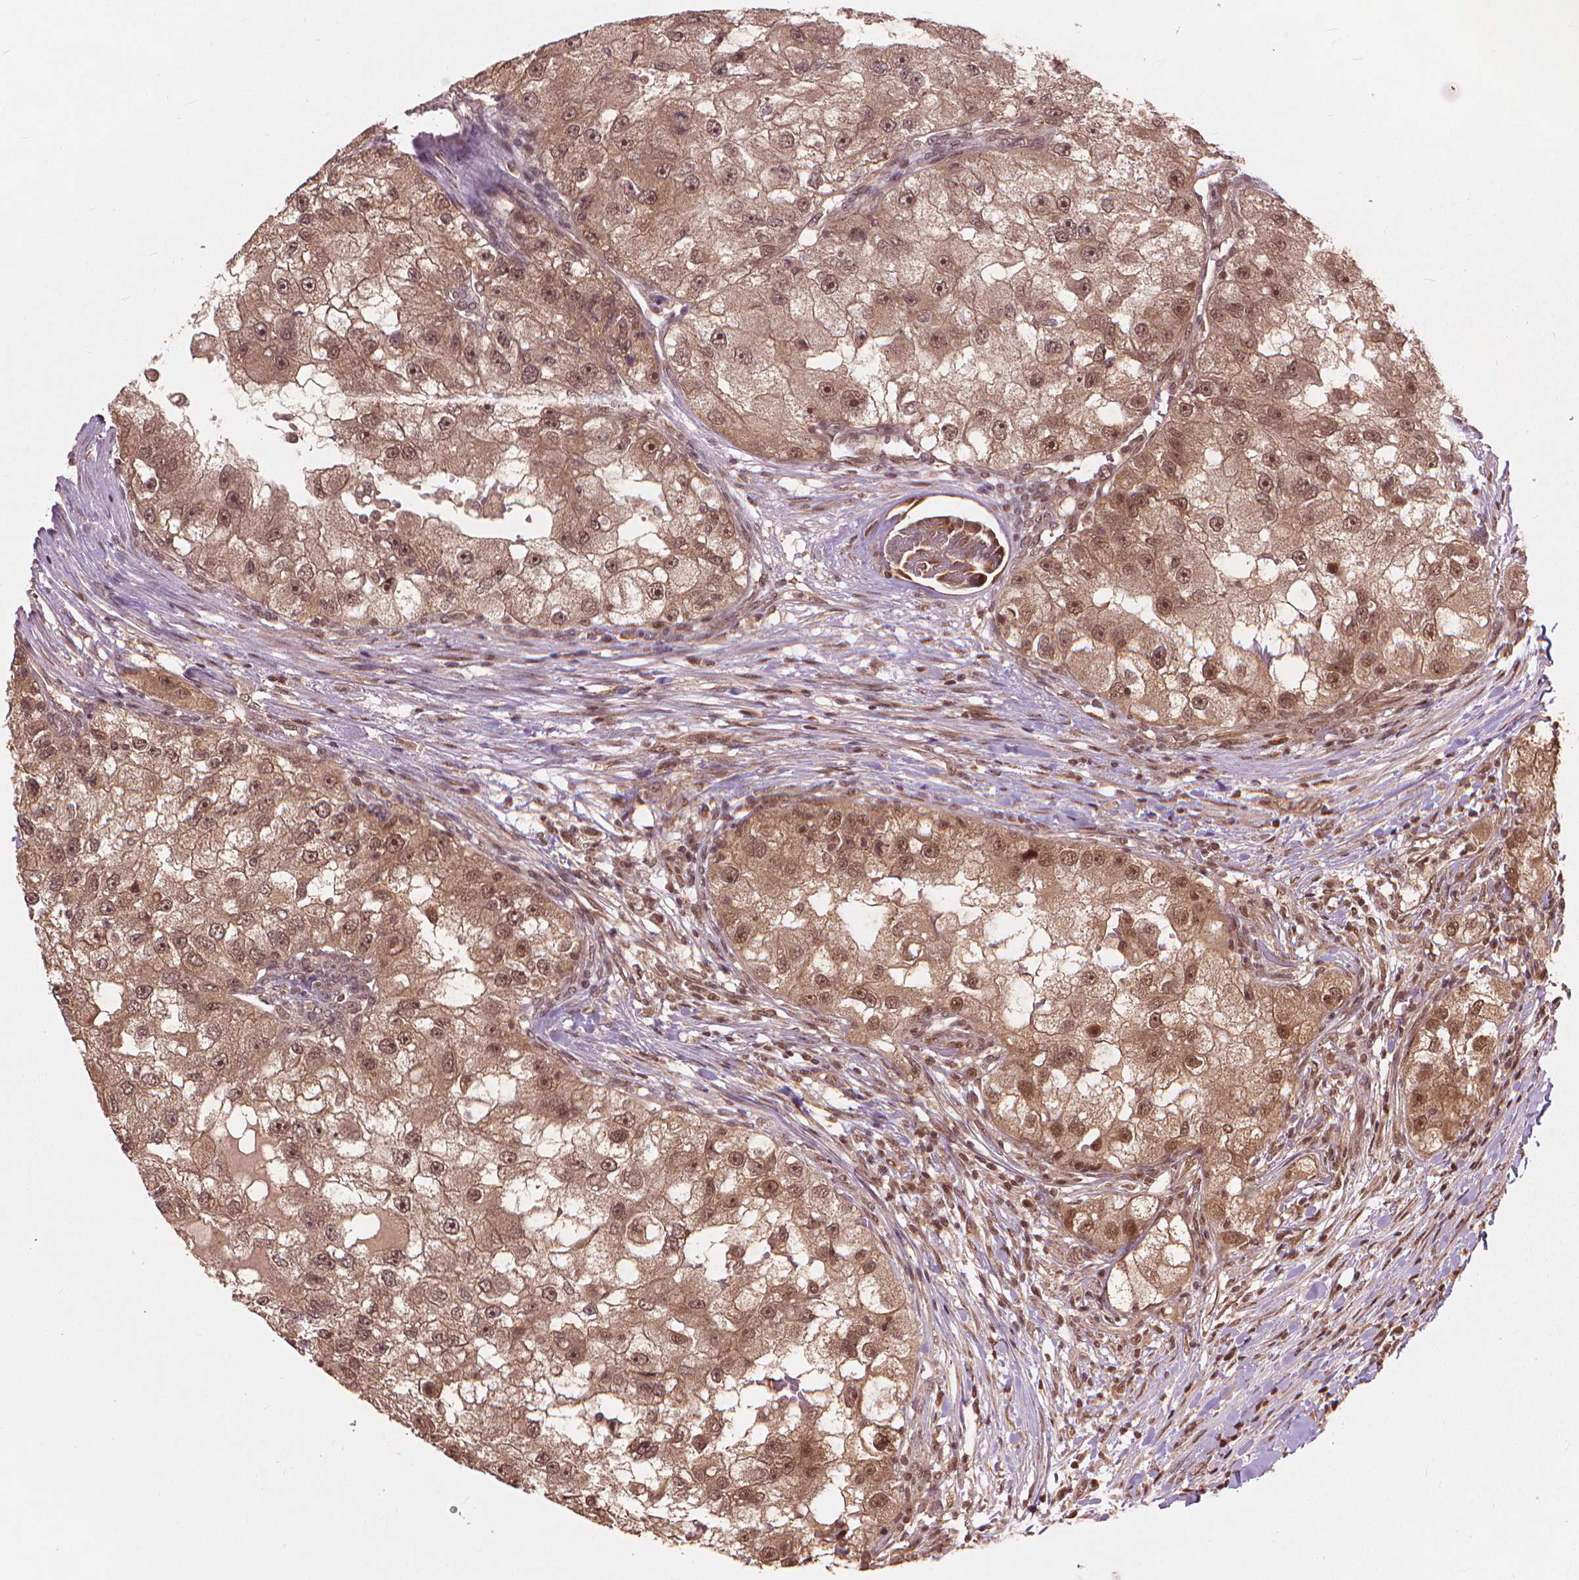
{"staining": {"intensity": "moderate", "quantity": ">75%", "location": "nuclear"}, "tissue": "renal cancer", "cell_type": "Tumor cells", "image_type": "cancer", "snomed": [{"axis": "morphology", "description": "Adenocarcinoma, NOS"}, {"axis": "topography", "description": "Kidney"}], "caption": "DAB immunohistochemical staining of human renal cancer displays moderate nuclear protein positivity in approximately >75% of tumor cells.", "gene": "SSU72", "patient": {"sex": "male", "age": 63}}